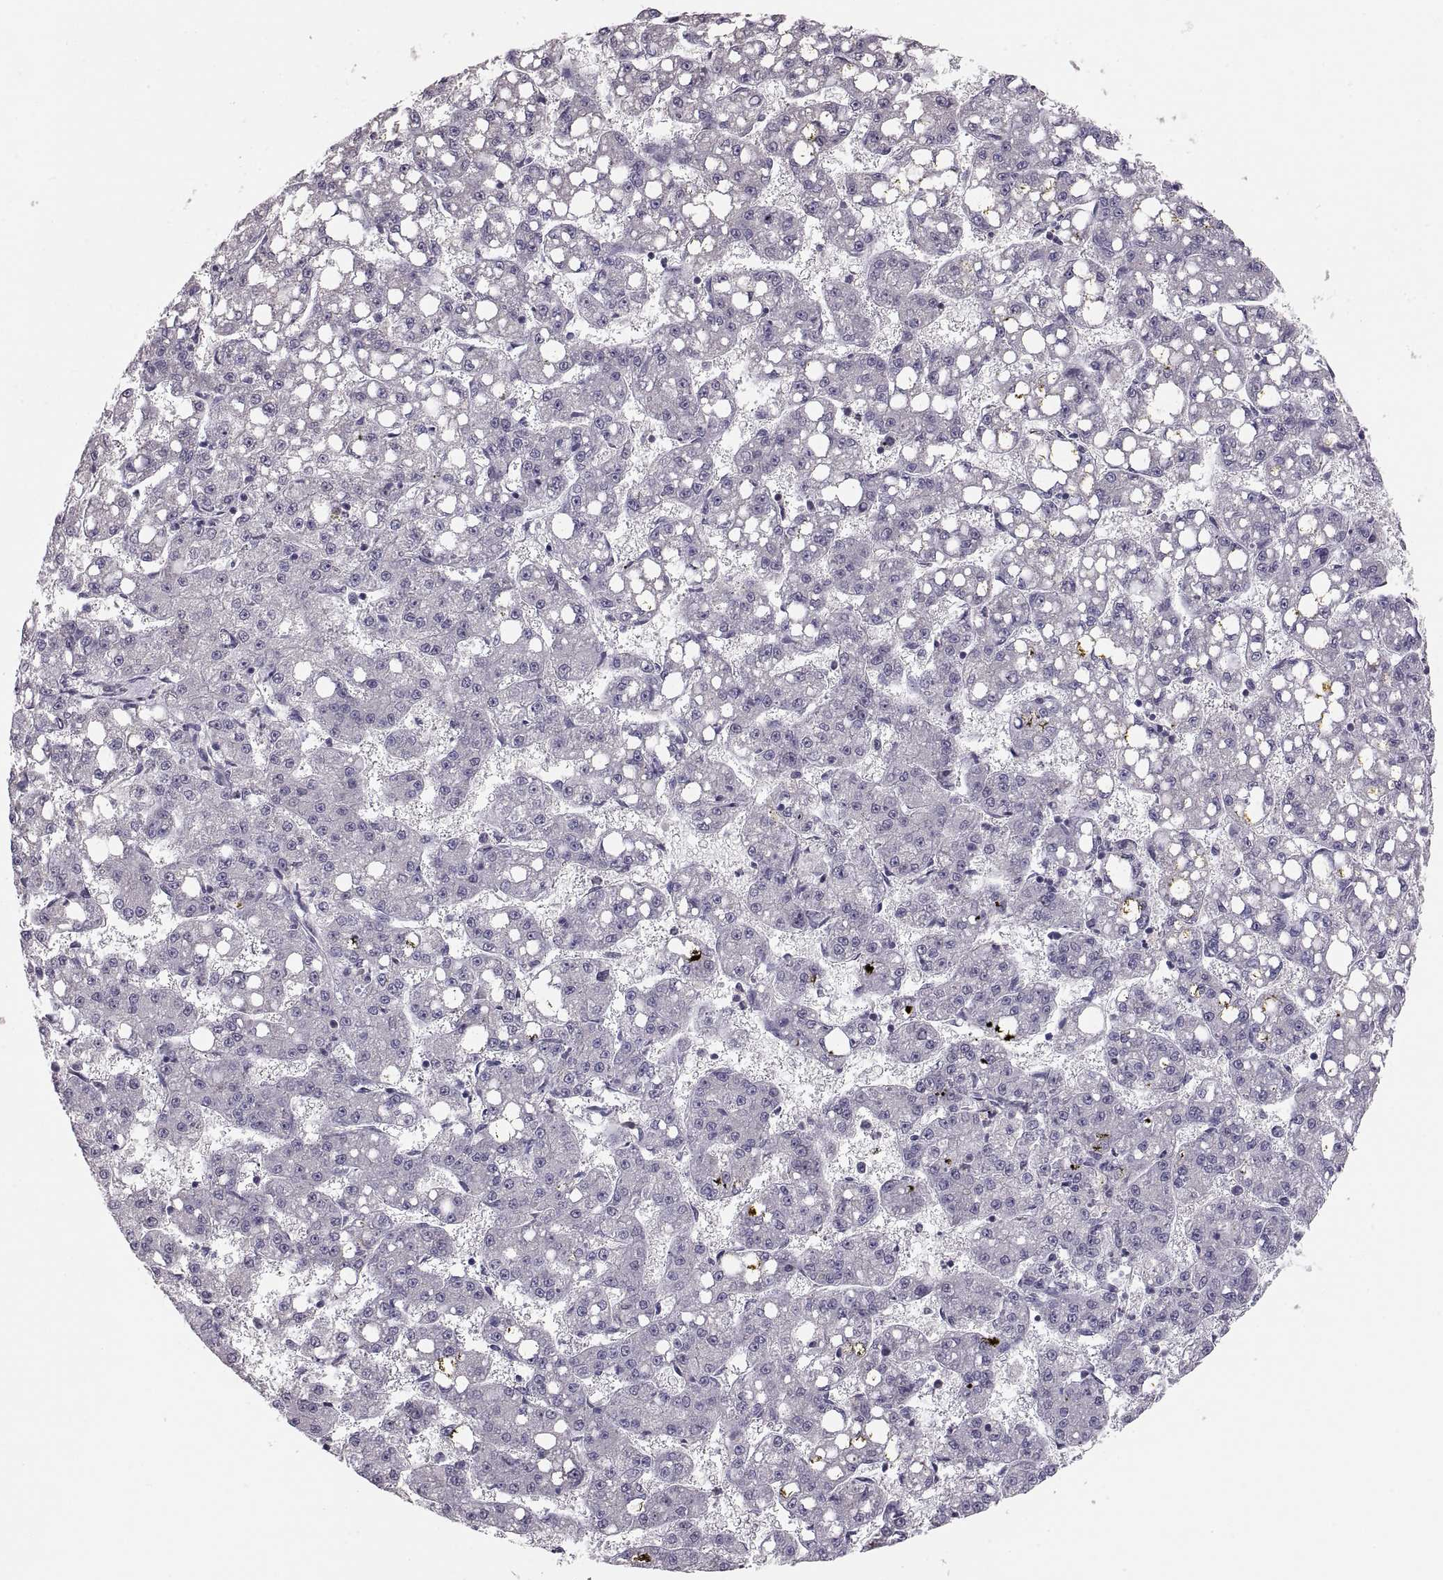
{"staining": {"intensity": "negative", "quantity": "none", "location": "none"}, "tissue": "liver cancer", "cell_type": "Tumor cells", "image_type": "cancer", "snomed": [{"axis": "morphology", "description": "Carcinoma, Hepatocellular, NOS"}, {"axis": "topography", "description": "Liver"}], "caption": "DAB immunohistochemical staining of human liver cancer displays no significant expression in tumor cells.", "gene": "PAX2", "patient": {"sex": "female", "age": 65}}